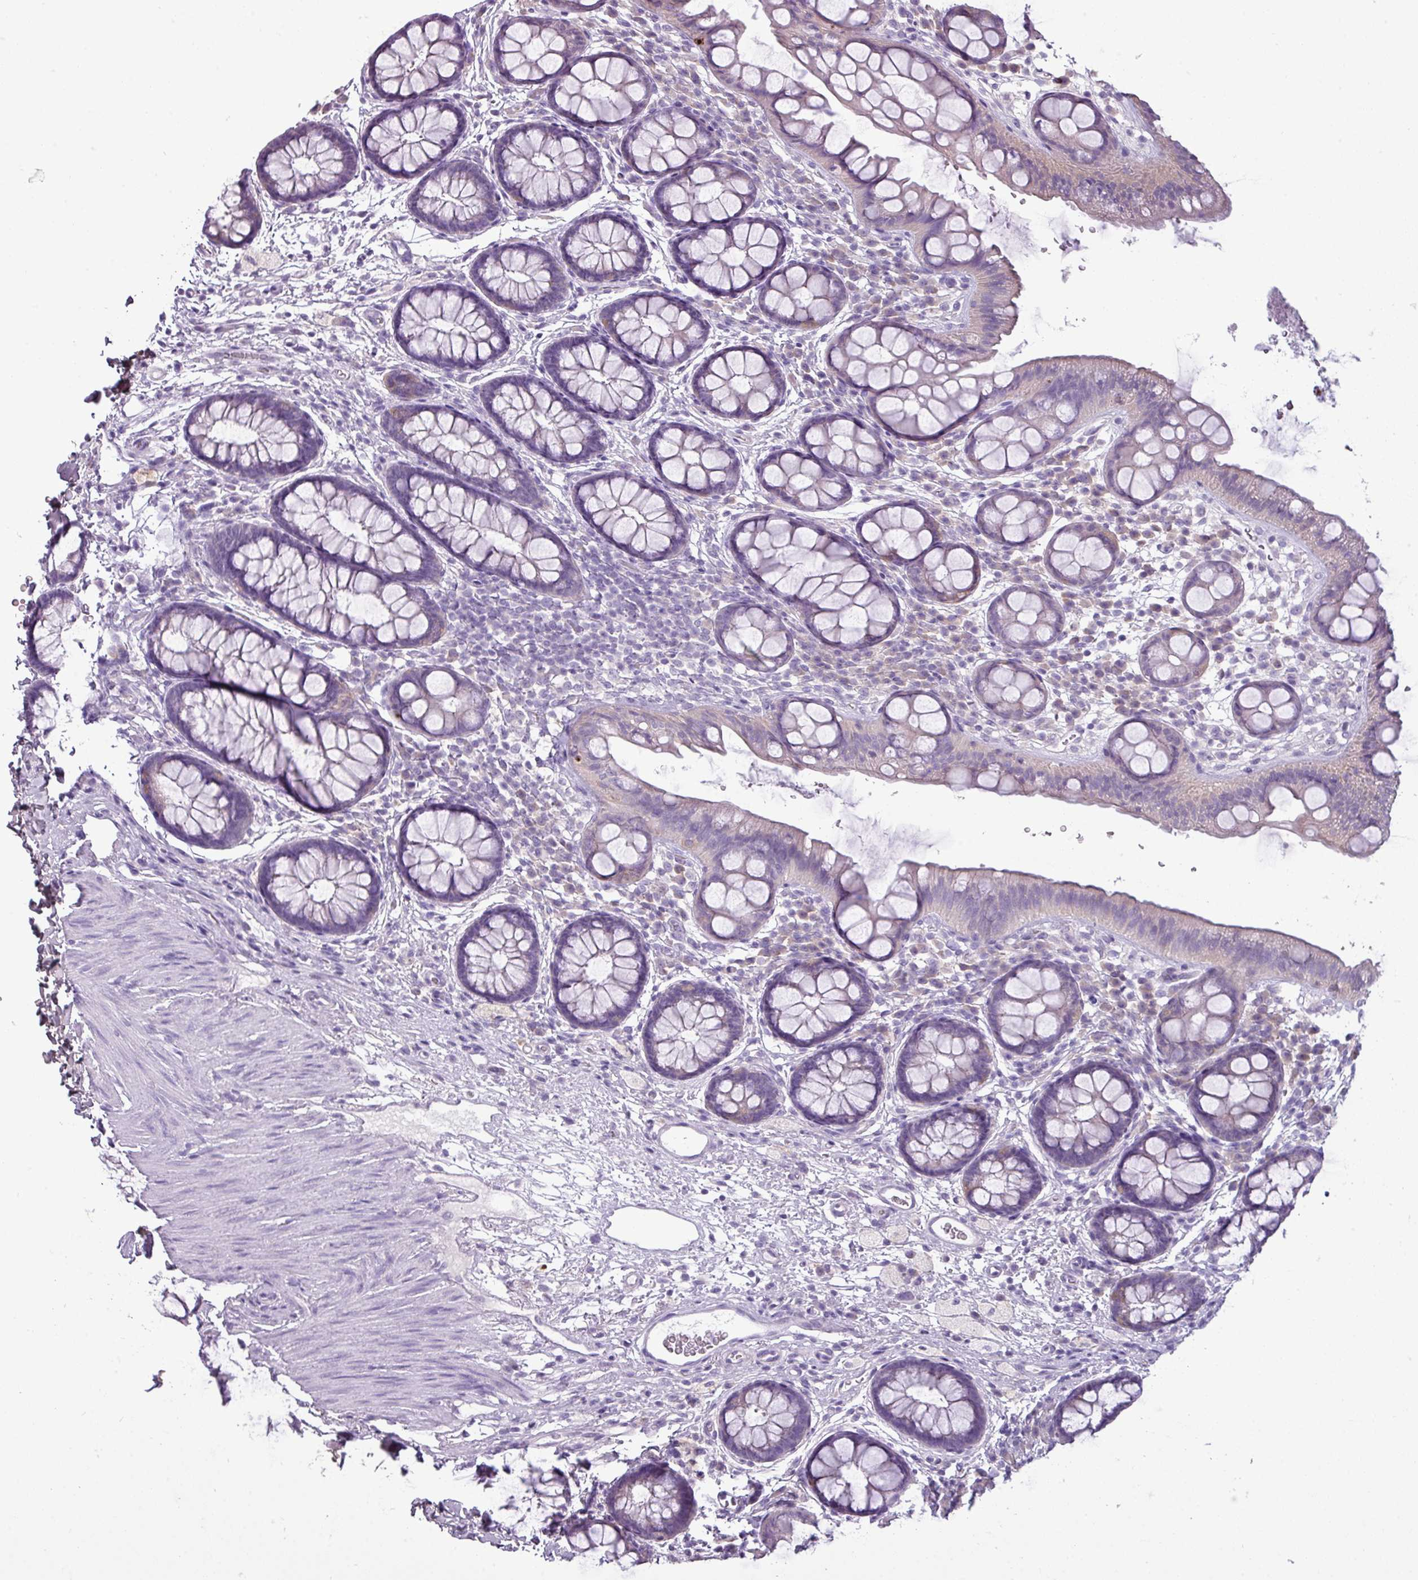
{"staining": {"intensity": "negative", "quantity": "none", "location": "none"}, "tissue": "rectum", "cell_type": "Glandular cells", "image_type": "normal", "snomed": [{"axis": "morphology", "description": "Normal tissue, NOS"}, {"axis": "topography", "description": "Rectum"}, {"axis": "topography", "description": "Peripheral nerve tissue"}], "caption": "Glandular cells show no significant positivity in unremarkable rectum.", "gene": "DNAAF9", "patient": {"sex": "female", "age": 69}}